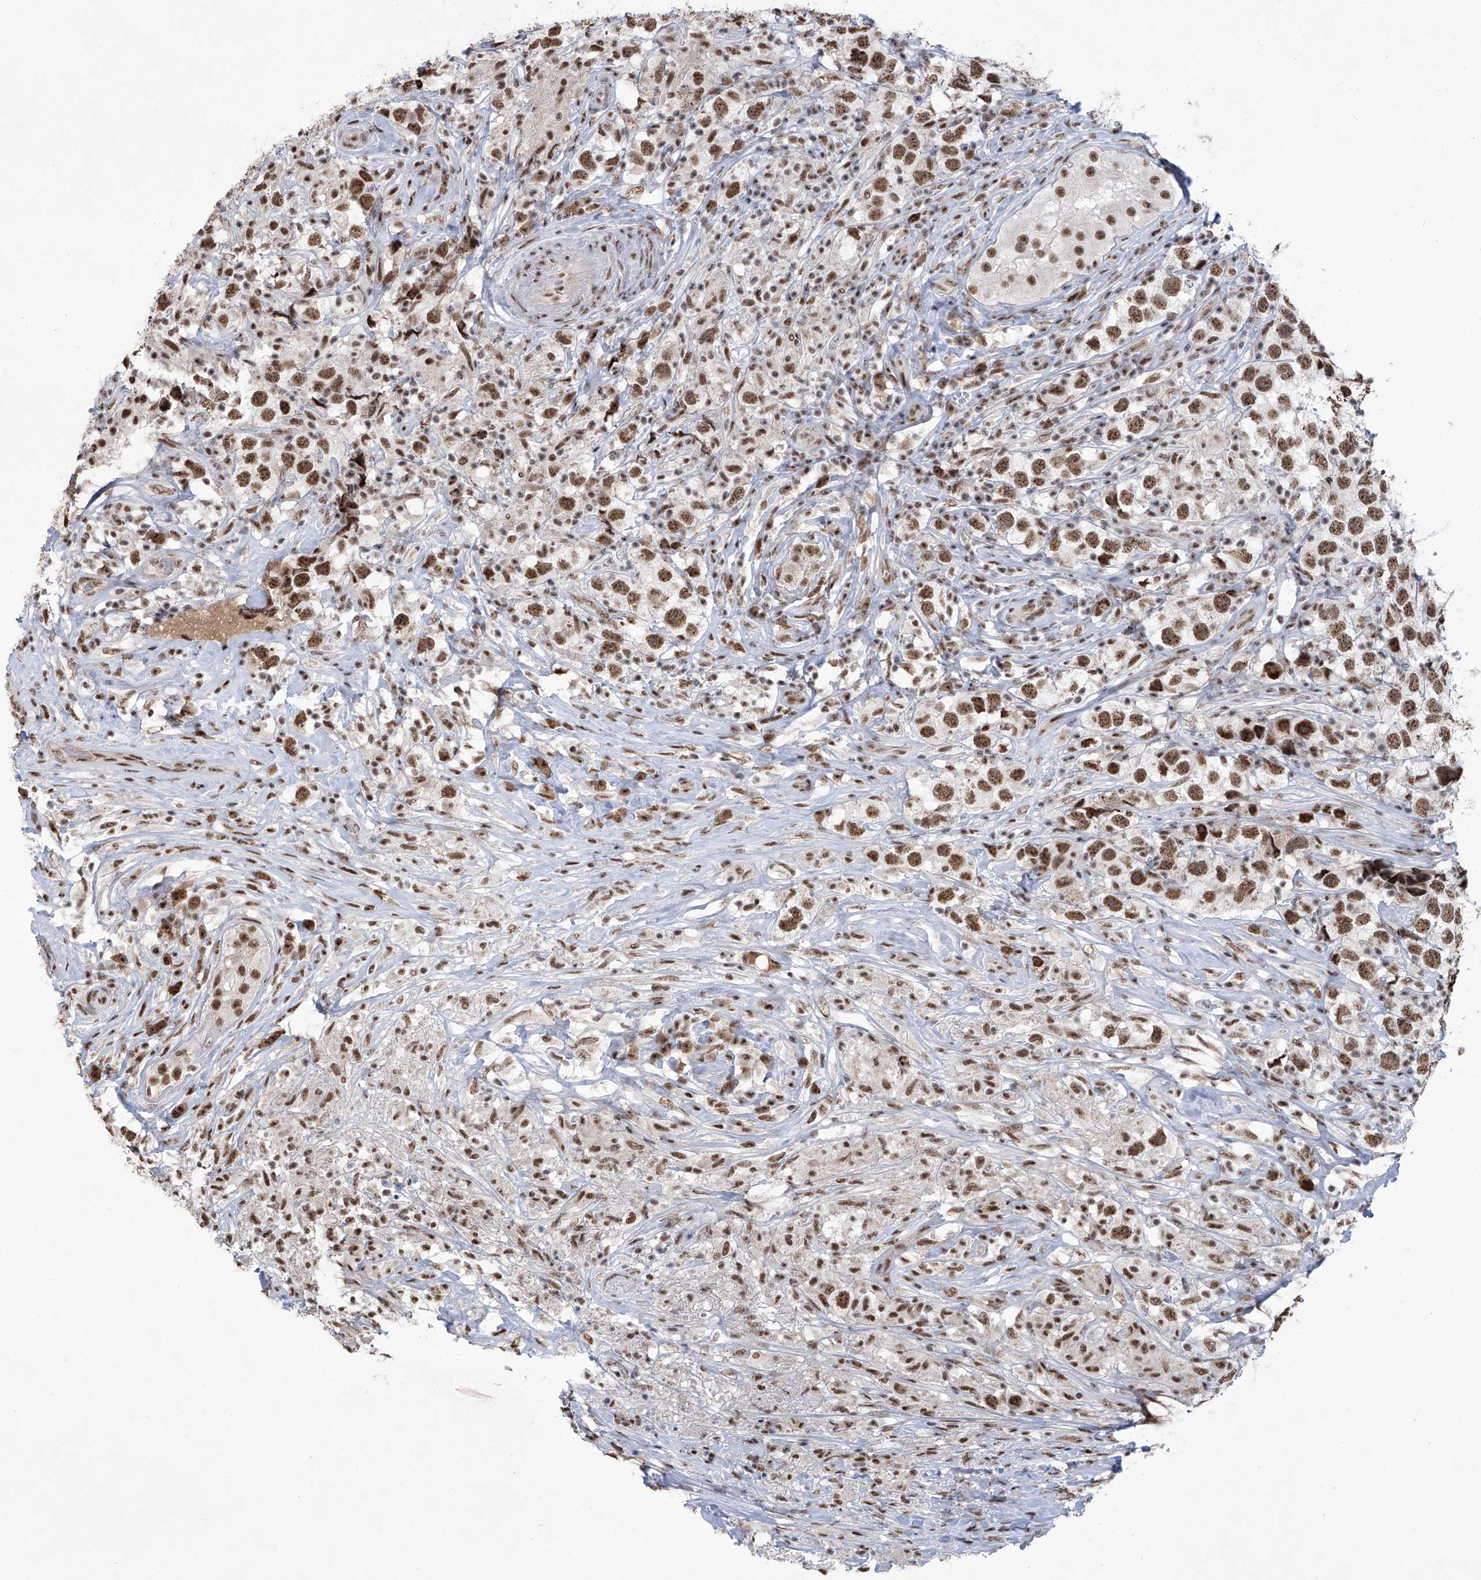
{"staining": {"intensity": "strong", "quantity": ">75%", "location": "nuclear"}, "tissue": "testis cancer", "cell_type": "Tumor cells", "image_type": "cancer", "snomed": [{"axis": "morphology", "description": "Seminoma, NOS"}, {"axis": "topography", "description": "Testis"}], "caption": "The immunohistochemical stain shows strong nuclear positivity in tumor cells of seminoma (testis) tissue.", "gene": "FBXL4", "patient": {"sex": "male", "age": 49}}